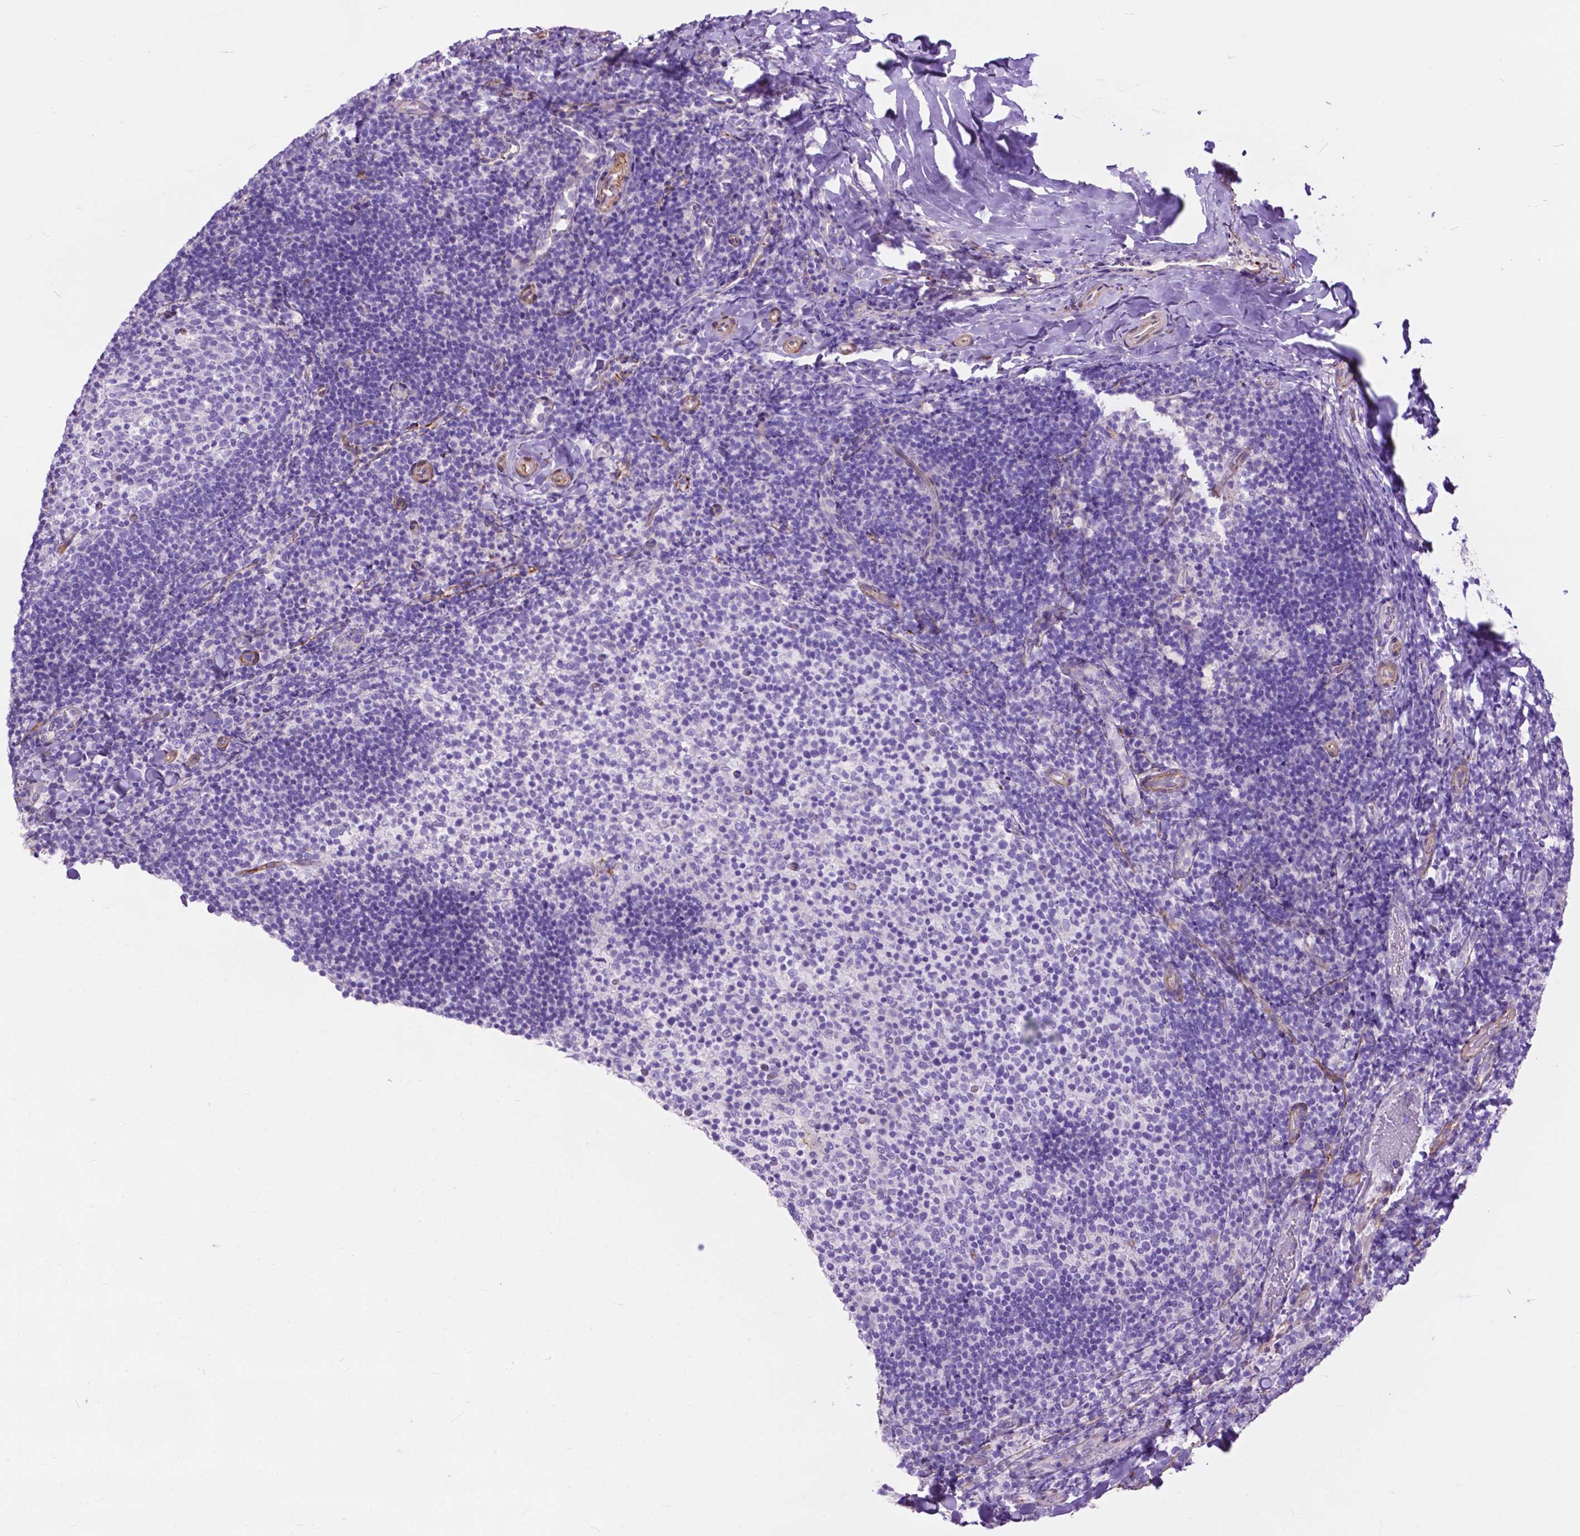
{"staining": {"intensity": "negative", "quantity": "none", "location": "none"}, "tissue": "tonsil", "cell_type": "Germinal center cells", "image_type": "normal", "snomed": [{"axis": "morphology", "description": "Normal tissue, NOS"}, {"axis": "topography", "description": "Tonsil"}], "caption": "This is an IHC photomicrograph of unremarkable human tonsil. There is no staining in germinal center cells.", "gene": "PCDHA12", "patient": {"sex": "female", "age": 10}}